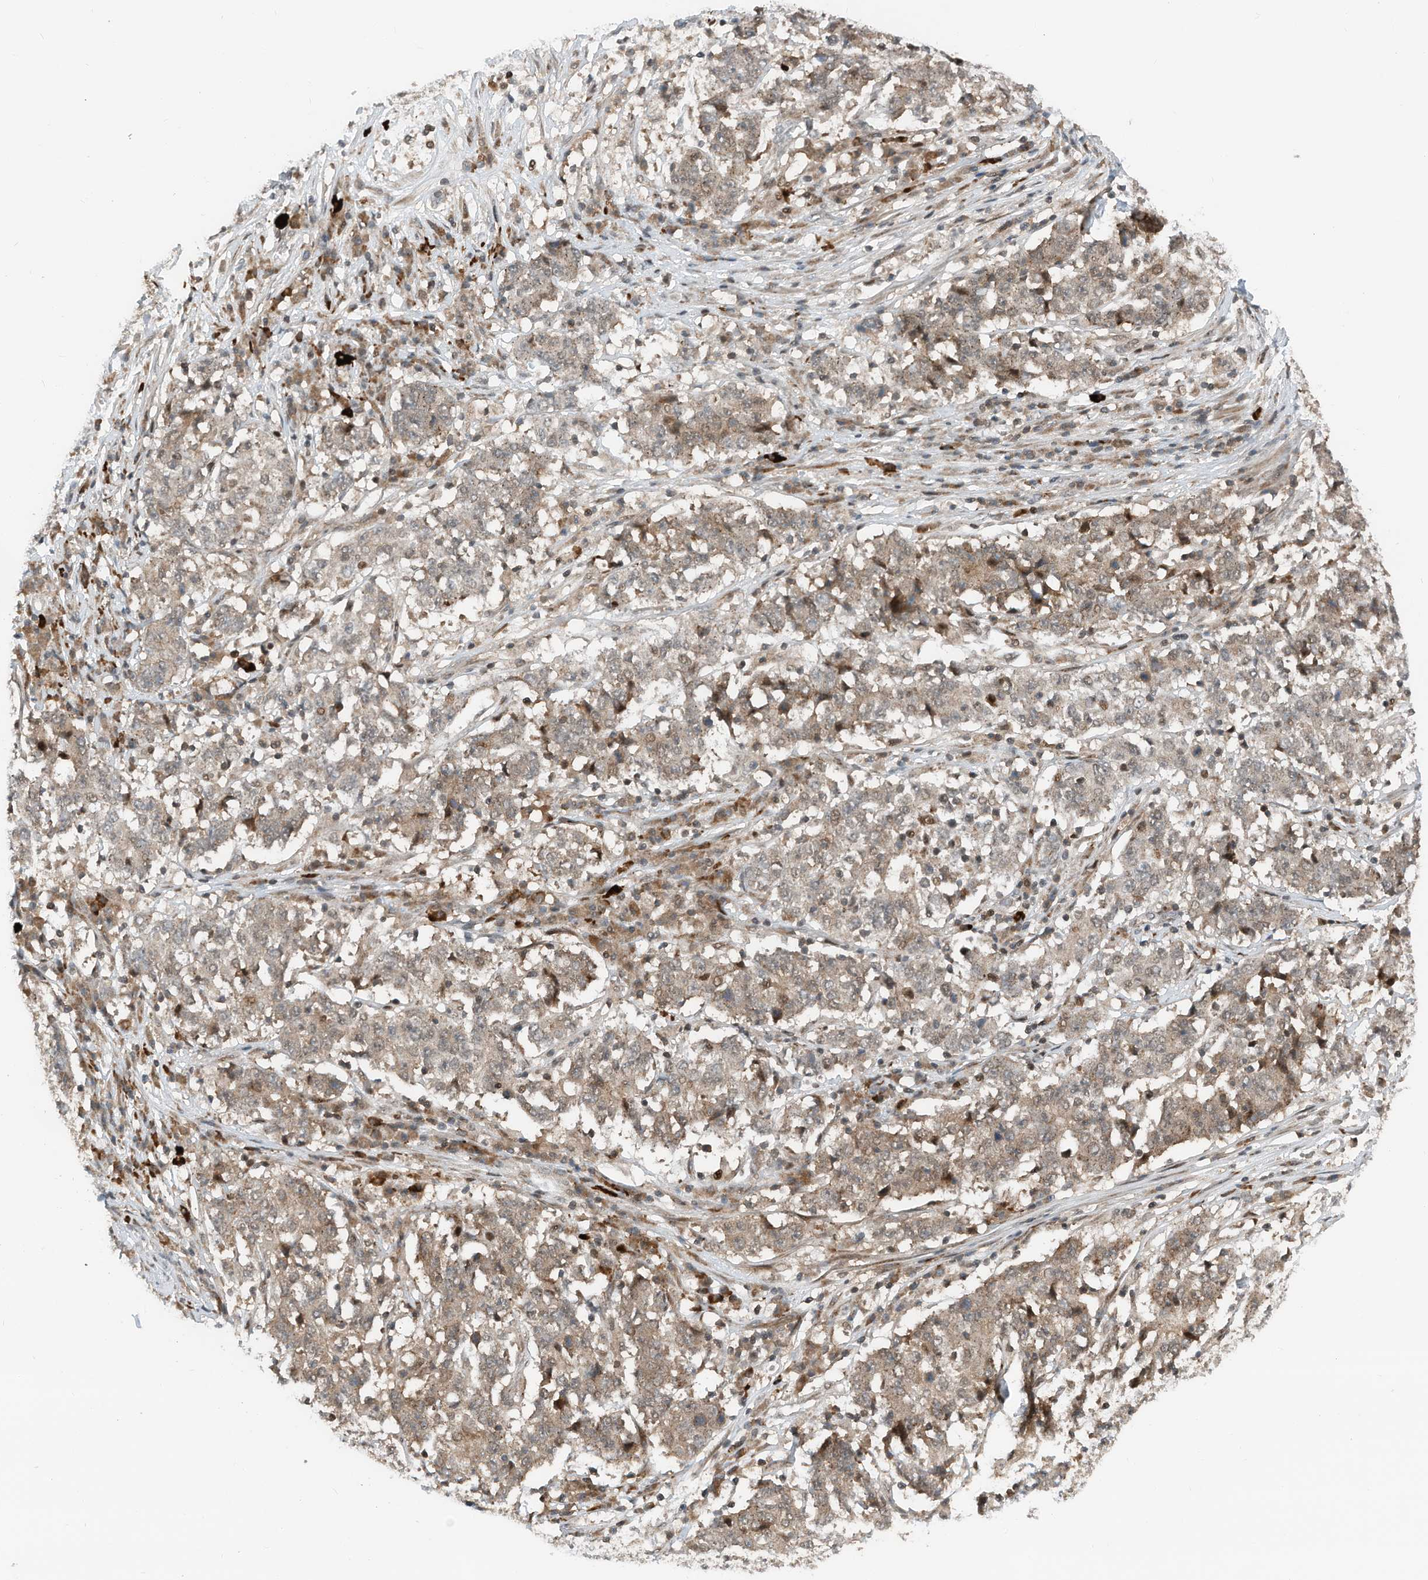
{"staining": {"intensity": "weak", "quantity": ">75%", "location": "cytoplasmic/membranous,nuclear"}, "tissue": "stomach cancer", "cell_type": "Tumor cells", "image_type": "cancer", "snomed": [{"axis": "morphology", "description": "Adenocarcinoma, NOS"}, {"axis": "topography", "description": "Stomach"}], "caption": "Protein staining demonstrates weak cytoplasmic/membranous and nuclear staining in approximately >75% of tumor cells in adenocarcinoma (stomach).", "gene": "RMND1", "patient": {"sex": "male", "age": 59}}